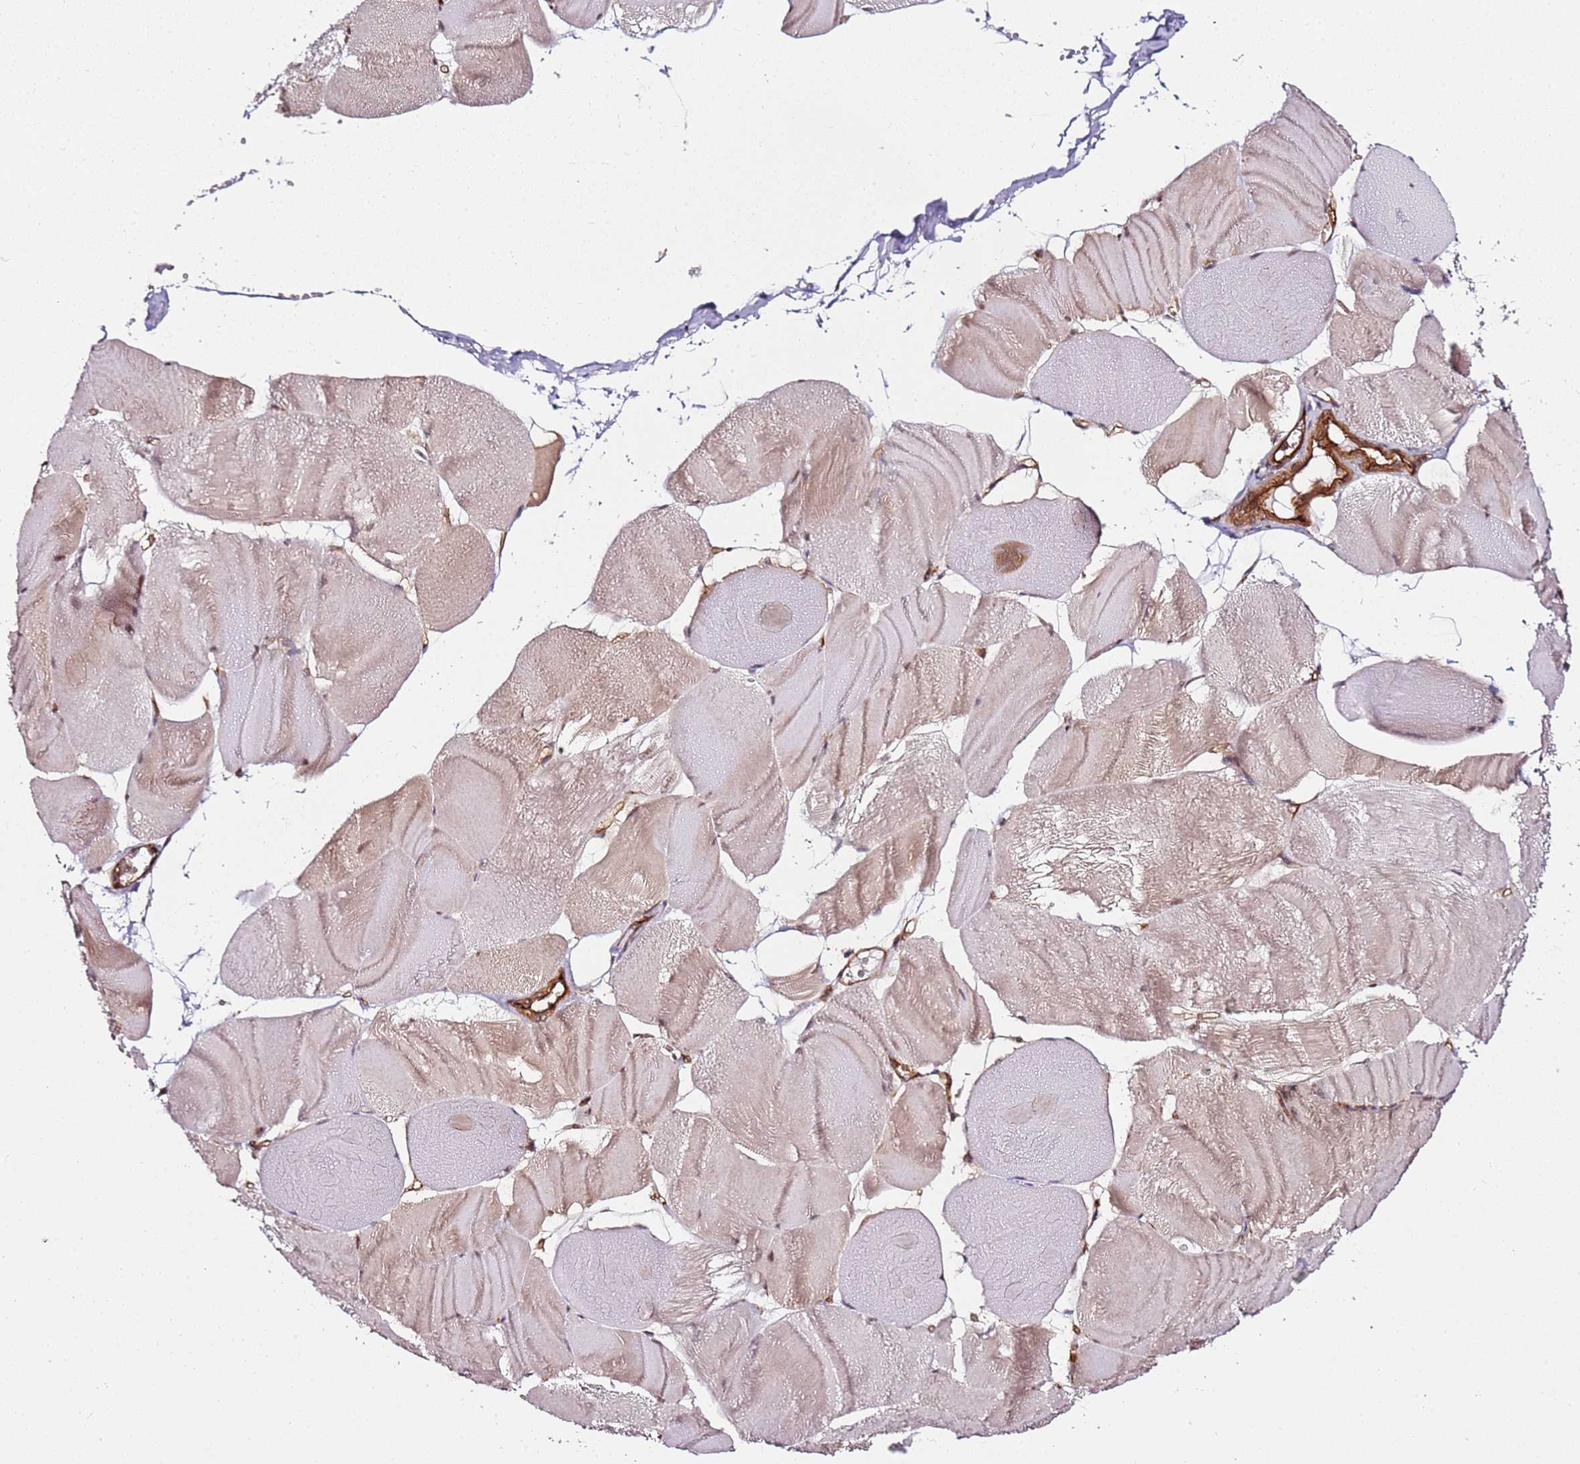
{"staining": {"intensity": "moderate", "quantity": "<25%", "location": "cytoplasmic/membranous"}, "tissue": "skeletal muscle", "cell_type": "Myocytes", "image_type": "normal", "snomed": [{"axis": "morphology", "description": "Normal tissue, NOS"}, {"axis": "morphology", "description": "Basal cell carcinoma"}, {"axis": "topography", "description": "Skeletal muscle"}], "caption": "Protein staining reveals moderate cytoplasmic/membranous positivity in about <25% of myocytes in benign skeletal muscle. The staining is performed using DAB (3,3'-diaminobenzidine) brown chromogen to label protein expression. The nuclei are counter-stained blue using hematoxylin.", "gene": "CCNYL1", "patient": {"sex": "female", "age": 64}}